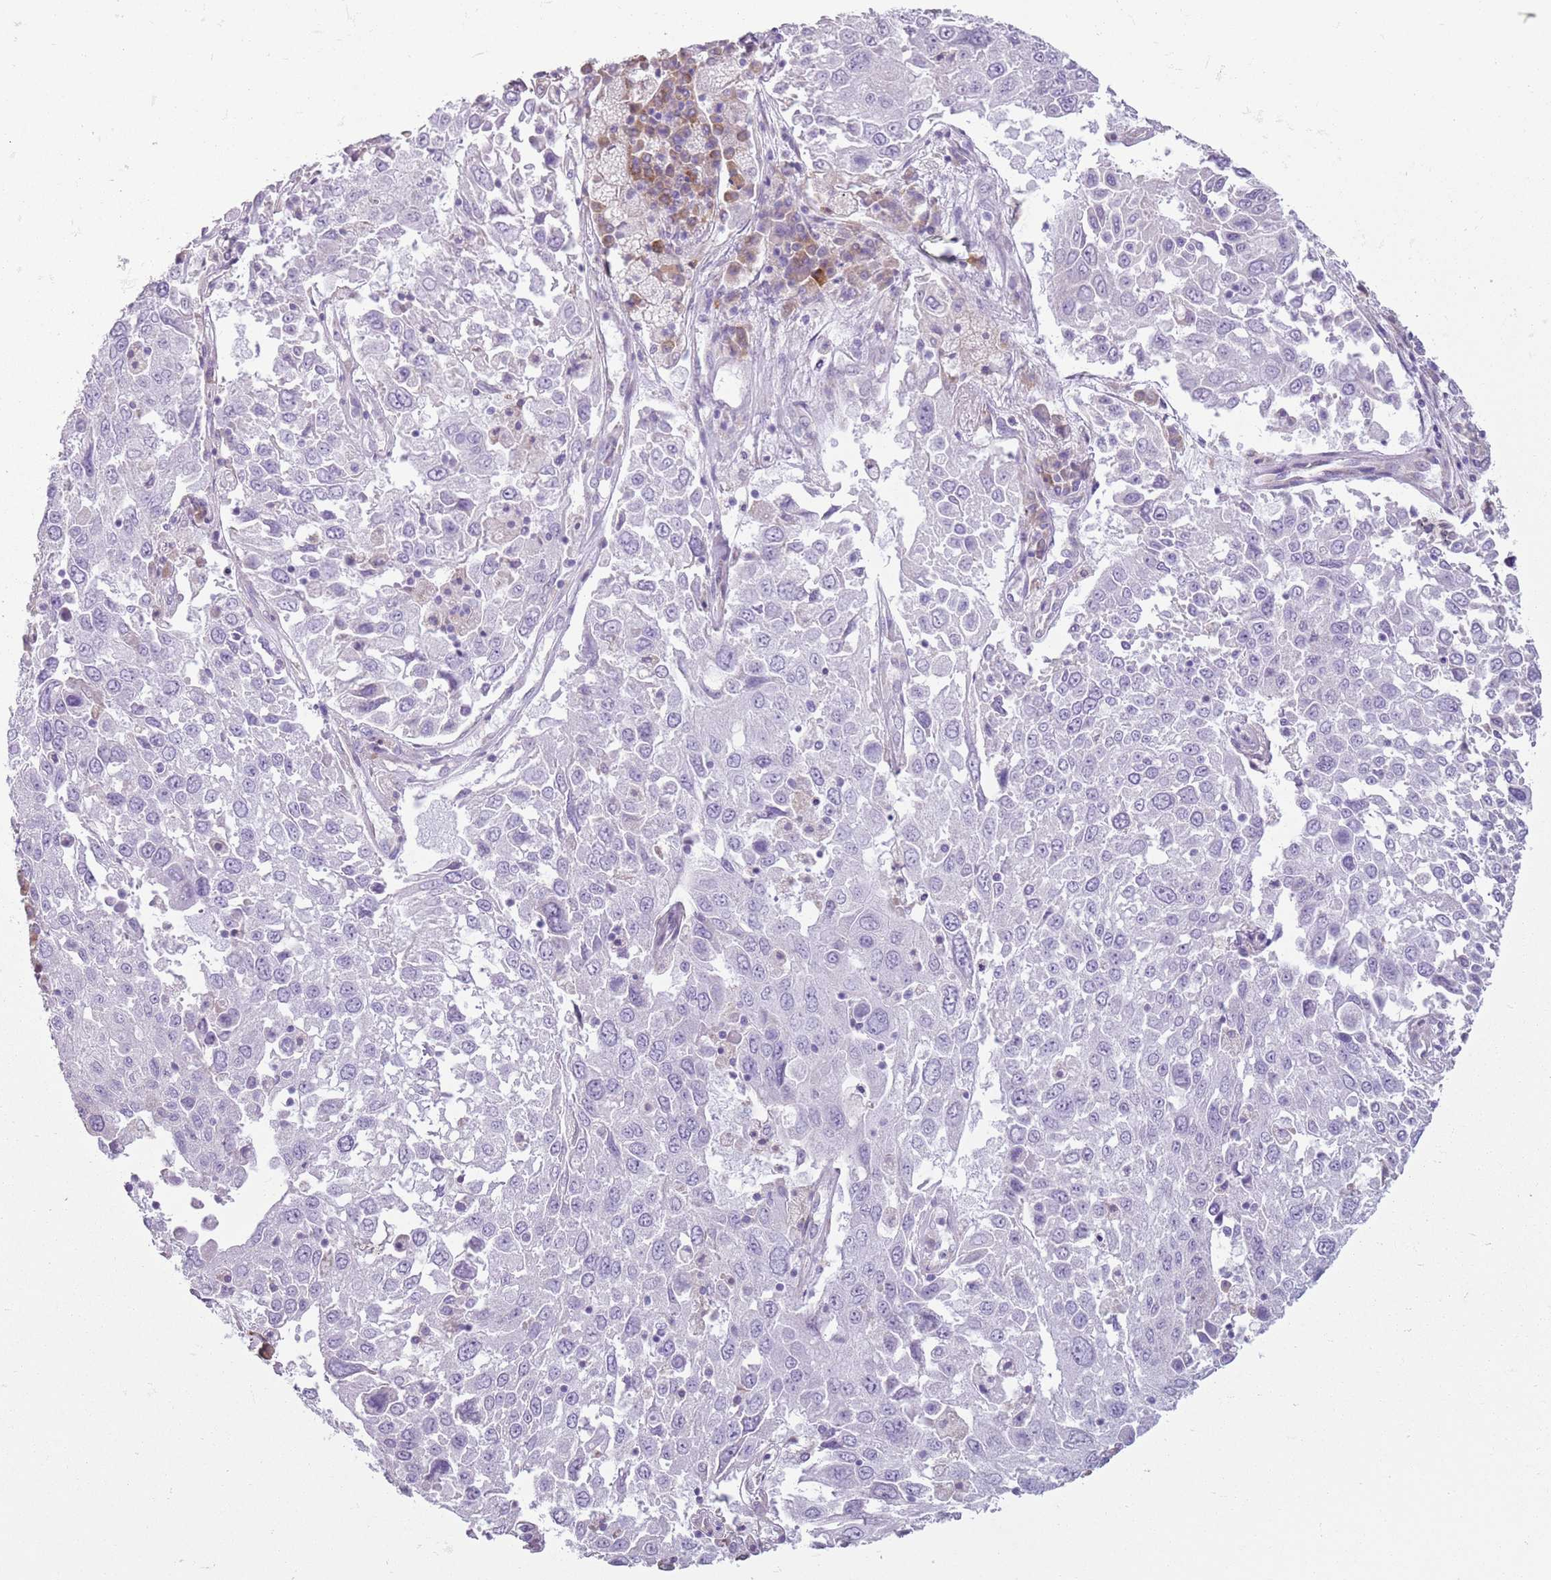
{"staining": {"intensity": "negative", "quantity": "none", "location": "none"}, "tissue": "lung cancer", "cell_type": "Tumor cells", "image_type": "cancer", "snomed": [{"axis": "morphology", "description": "Squamous cell carcinoma, NOS"}, {"axis": "topography", "description": "Lung"}], "caption": "DAB immunohistochemical staining of human lung cancer (squamous cell carcinoma) demonstrates no significant staining in tumor cells.", "gene": "HYOU1", "patient": {"sex": "male", "age": 65}}